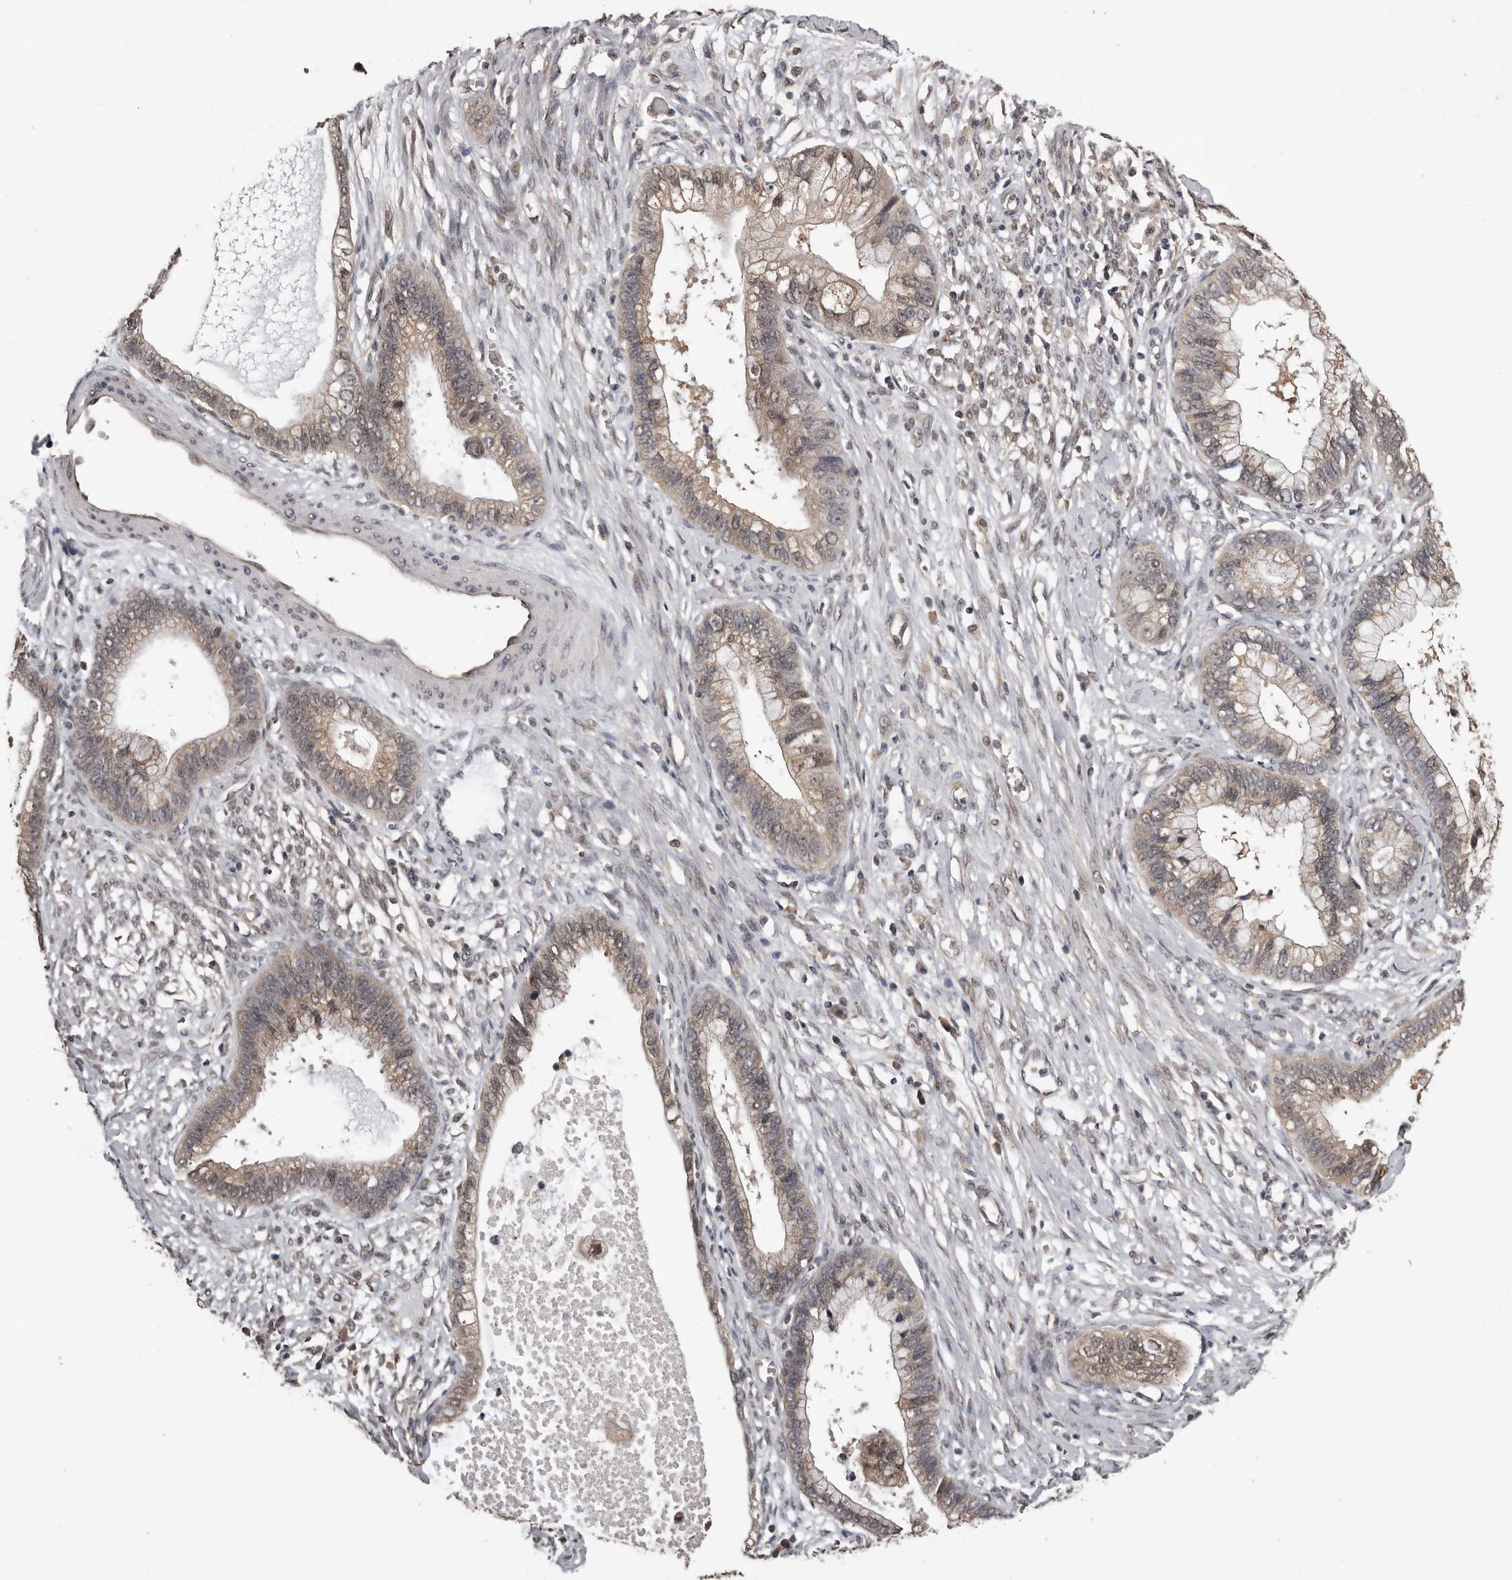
{"staining": {"intensity": "weak", "quantity": ">75%", "location": "cytoplasmic/membranous"}, "tissue": "cervical cancer", "cell_type": "Tumor cells", "image_type": "cancer", "snomed": [{"axis": "morphology", "description": "Adenocarcinoma, NOS"}, {"axis": "topography", "description": "Cervix"}], "caption": "High-magnification brightfield microscopy of cervical cancer (adenocarcinoma) stained with DAB (brown) and counterstained with hematoxylin (blue). tumor cells exhibit weak cytoplasmic/membranous expression is identified in about>75% of cells.", "gene": "VPS37A", "patient": {"sex": "female", "age": 44}}